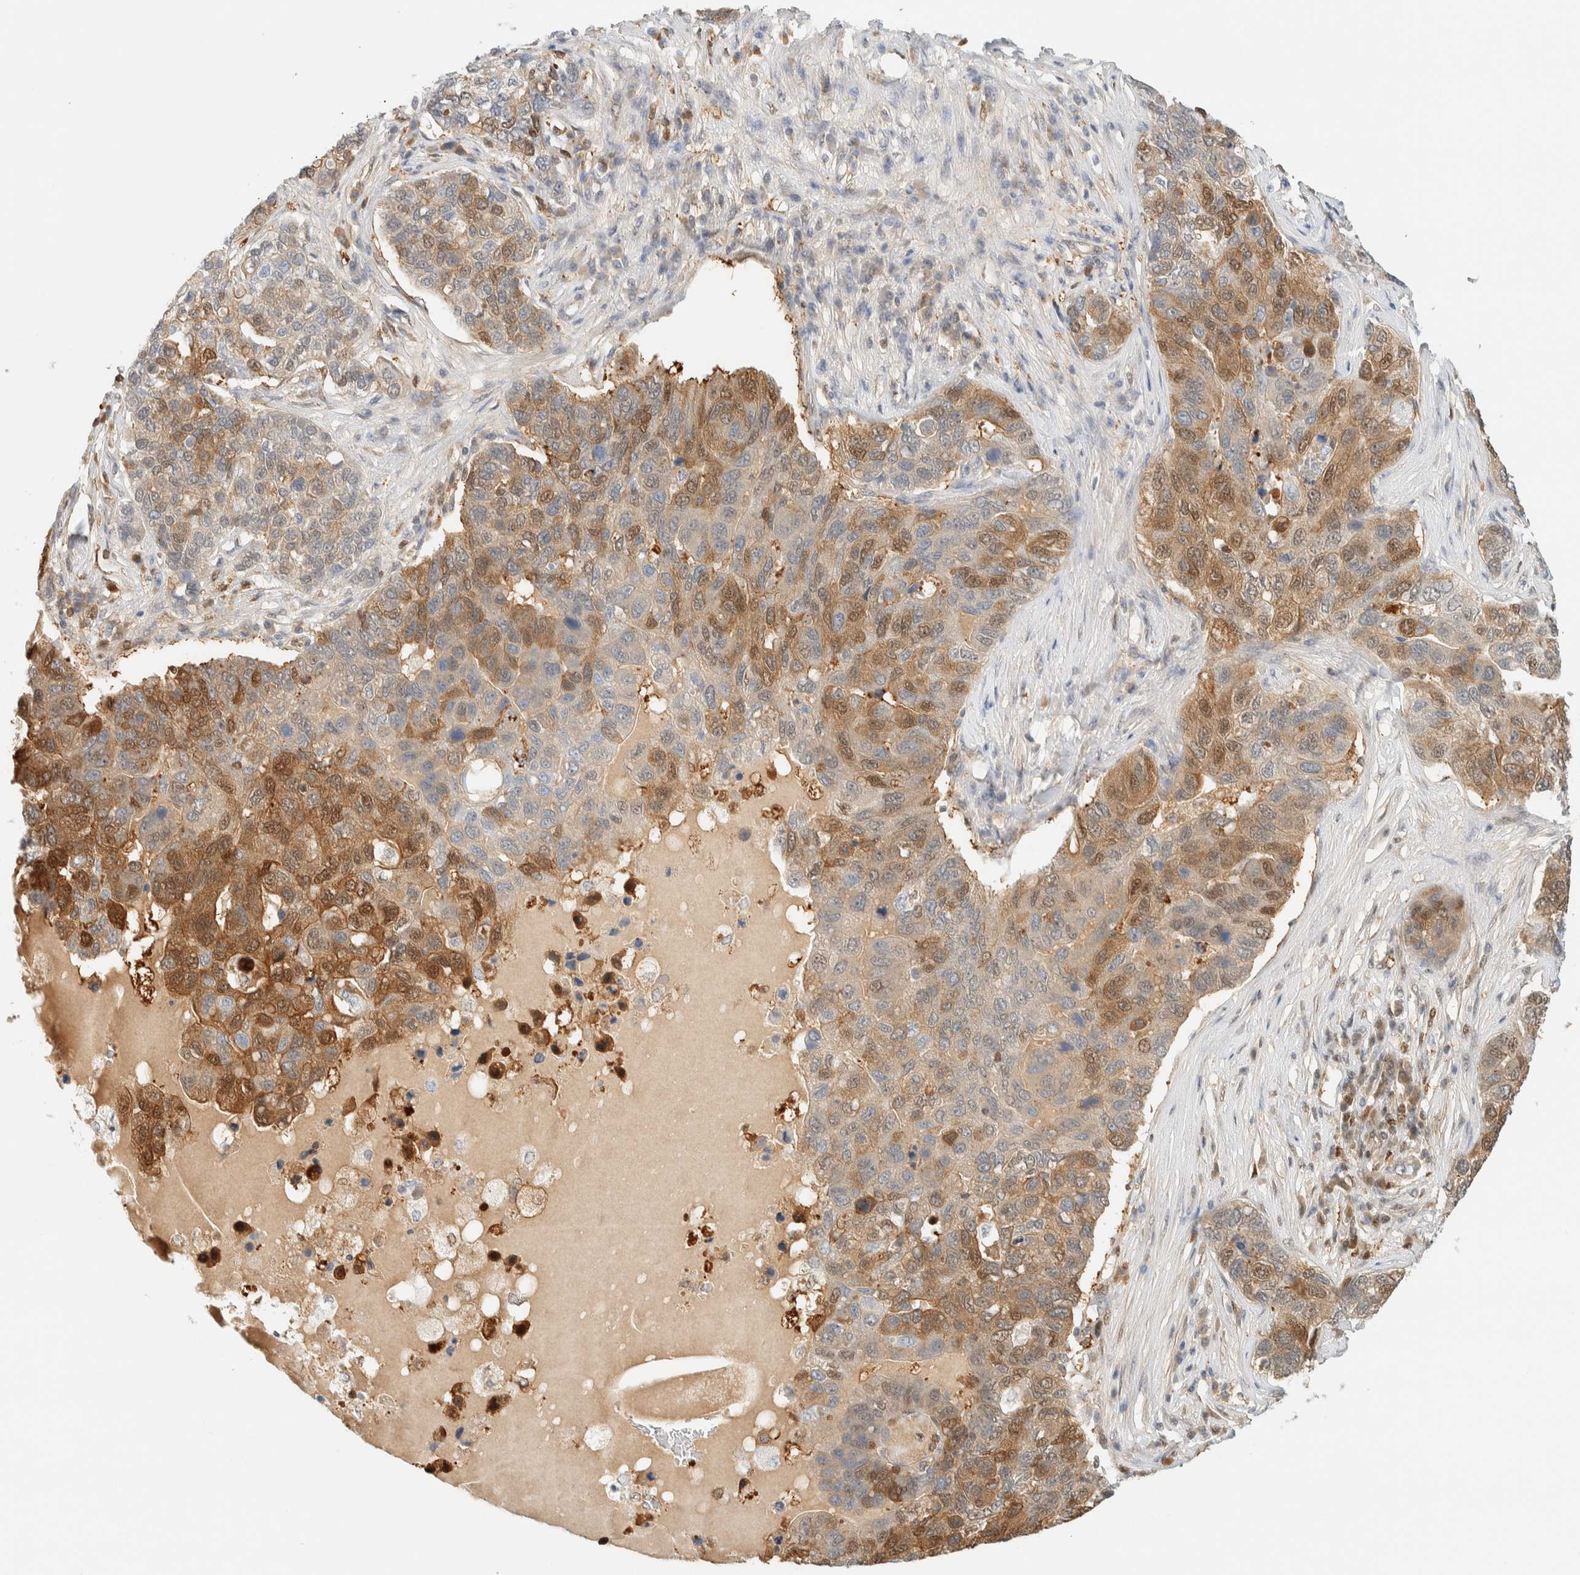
{"staining": {"intensity": "moderate", "quantity": "25%-75%", "location": "cytoplasmic/membranous,nuclear"}, "tissue": "pancreatic cancer", "cell_type": "Tumor cells", "image_type": "cancer", "snomed": [{"axis": "morphology", "description": "Adenocarcinoma, NOS"}, {"axis": "topography", "description": "Pancreas"}], "caption": "High-power microscopy captured an immunohistochemistry photomicrograph of pancreatic cancer, revealing moderate cytoplasmic/membranous and nuclear positivity in about 25%-75% of tumor cells.", "gene": "ZBTB37", "patient": {"sex": "female", "age": 61}}